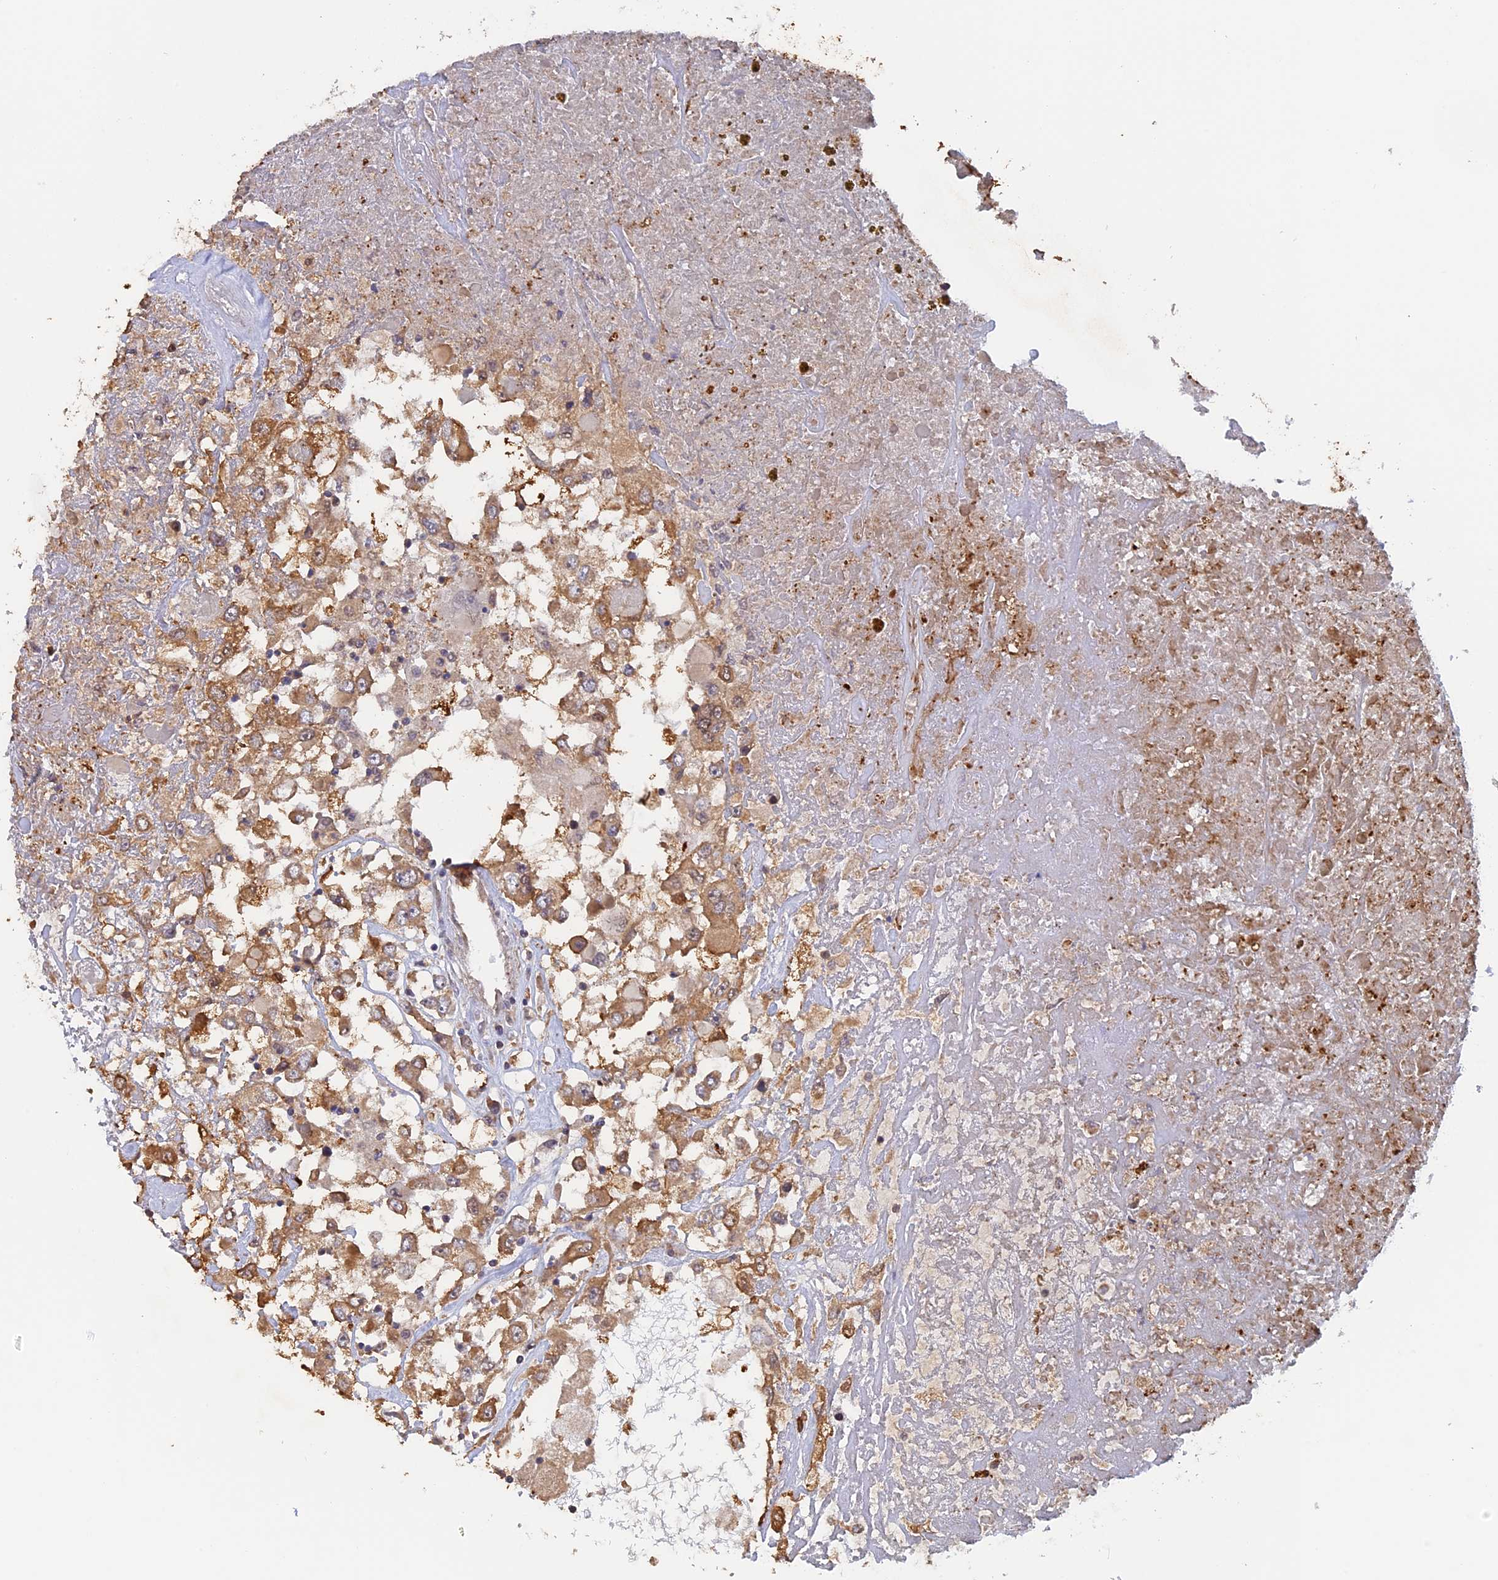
{"staining": {"intensity": "moderate", "quantity": ">75%", "location": "cytoplasmic/membranous"}, "tissue": "renal cancer", "cell_type": "Tumor cells", "image_type": "cancer", "snomed": [{"axis": "morphology", "description": "Adenocarcinoma, NOS"}, {"axis": "topography", "description": "Kidney"}], "caption": "A medium amount of moderate cytoplasmic/membranous expression is seen in approximately >75% of tumor cells in renal cancer (adenocarcinoma) tissue.", "gene": "FAM98C", "patient": {"sex": "female", "age": 52}}